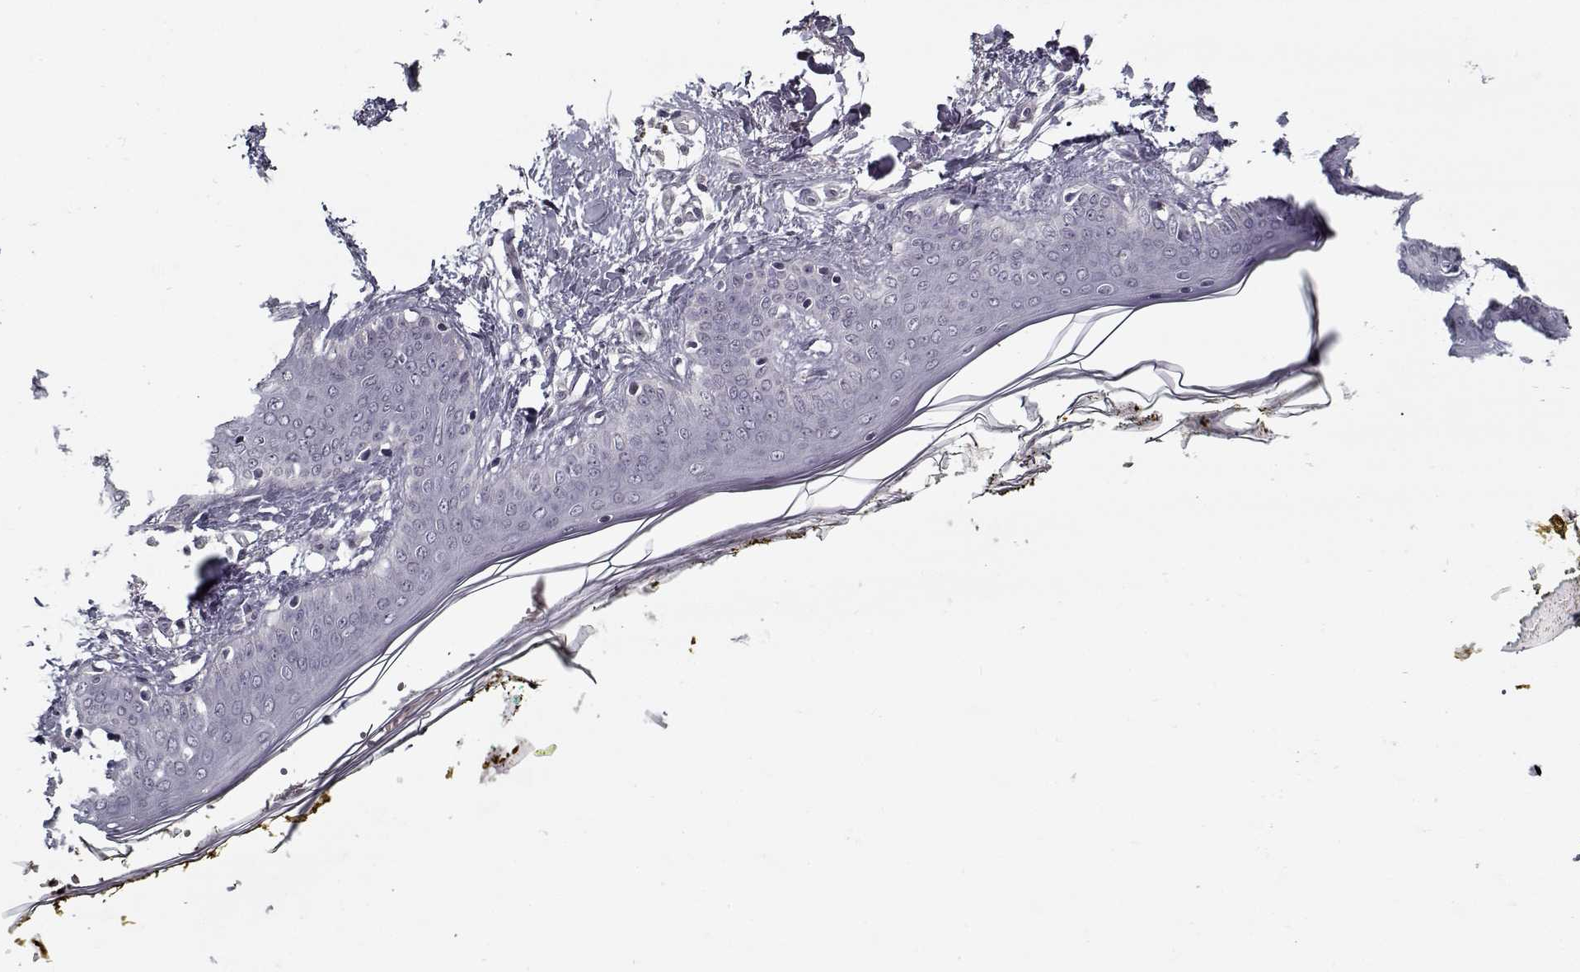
{"staining": {"intensity": "negative", "quantity": "none", "location": "none"}, "tissue": "skin", "cell_type": "Fibroblasts", "image_type": "normal", "snomed": [{"axis": "morphology", "description": "Normal tissue, NOS"}, {"axis": "topography", "description": "Skin"}], "caption": "This is a image of immunohistochemistry (IHC) staining of normal skin, which shows no positivity in fibroblasts. (Stains: DAB (3,3'-diaminobenzidine) immunohistochemistry with hematoxylin counter stain, Microscopy: brightfield microscopy at high magnification).", "gene": "LAMA2", "patient": {"sex": "female", "age": 34}}